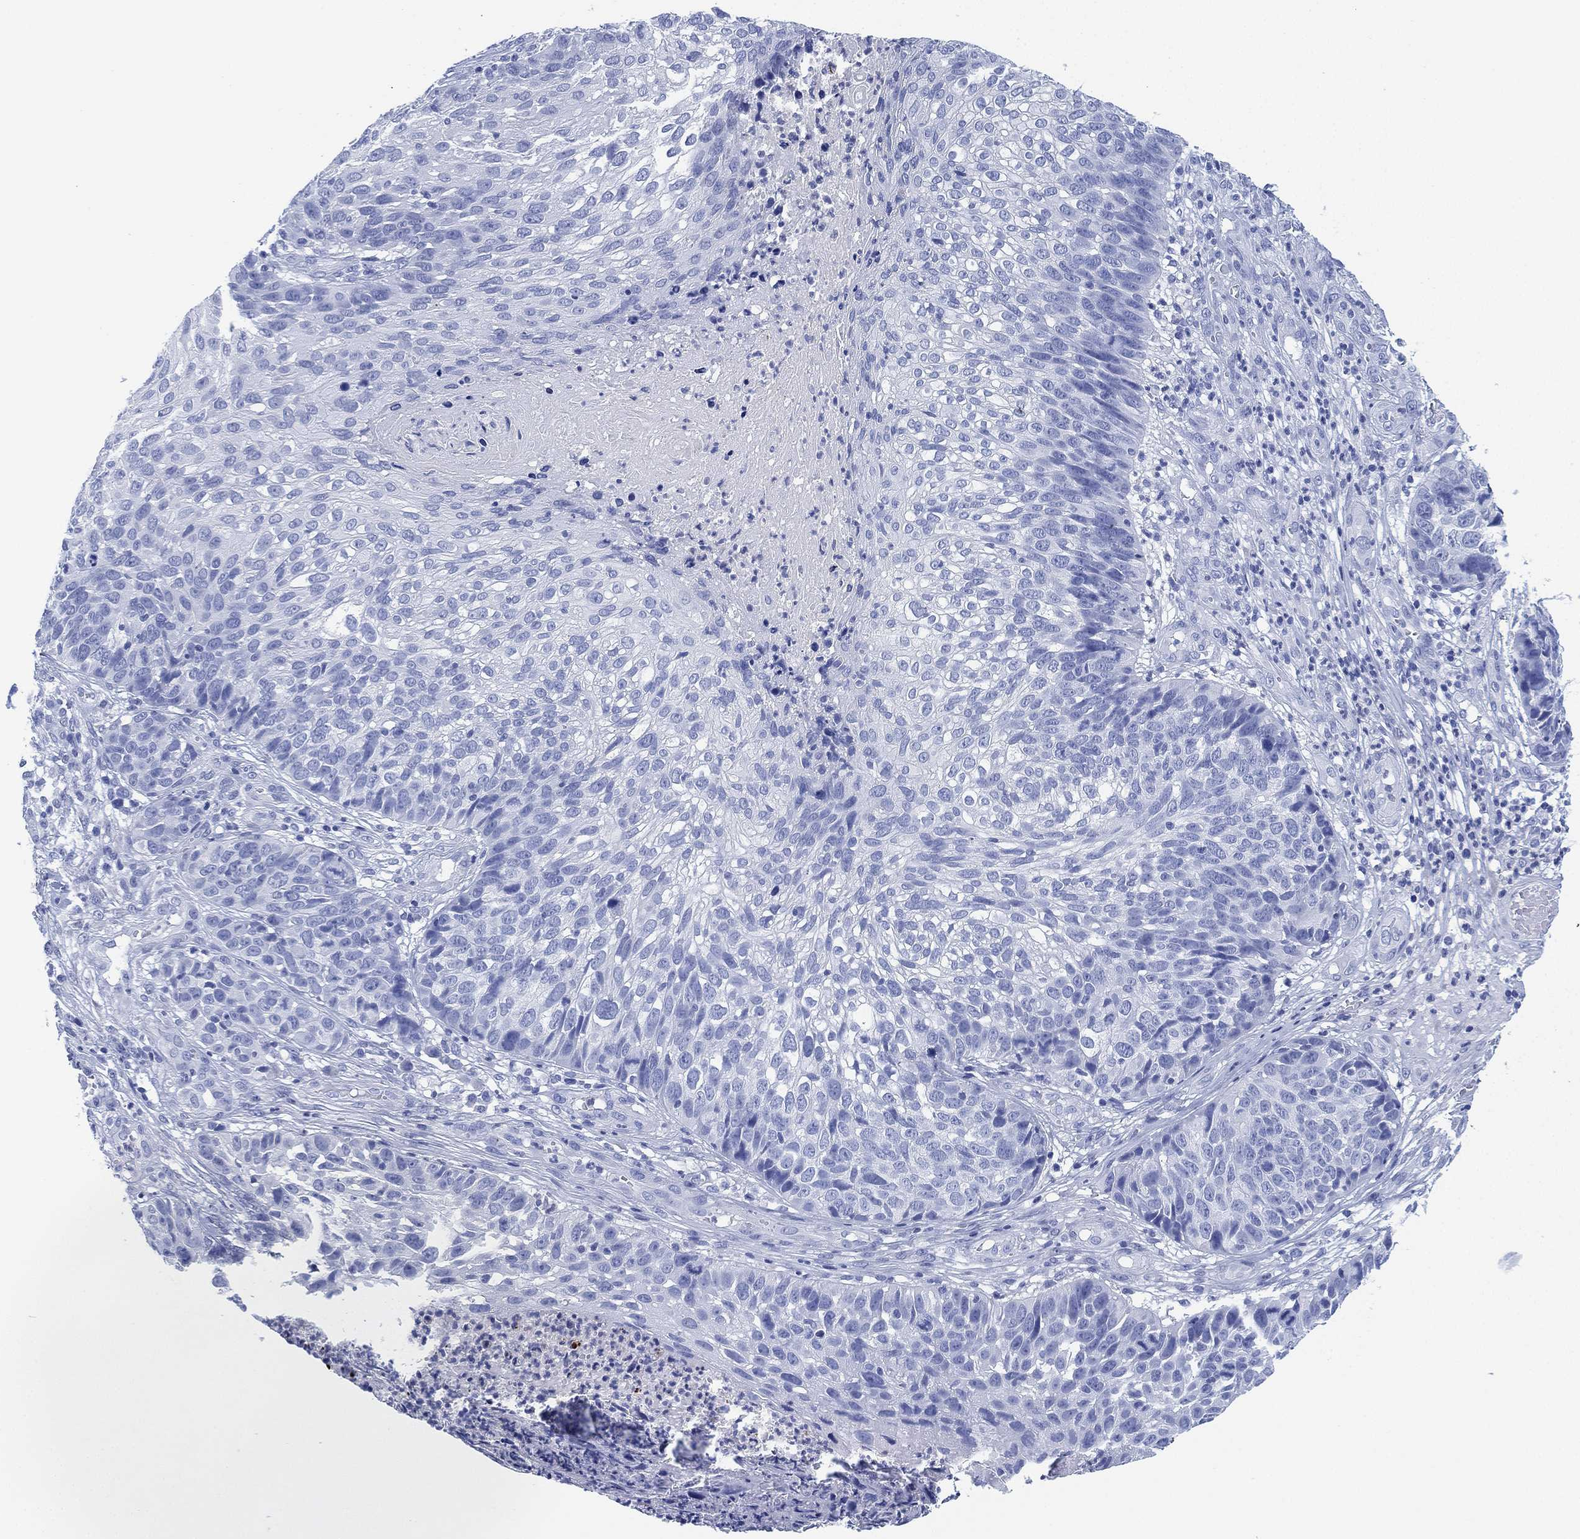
{"staining": {"intensity": "negative", "quantity": "none", "location": "none"}, "tissue": "skin cancer", "cell_type": "Tumor cells", "image_type": "cancer", "snomed": [{"axis": "morphology", "description": "Squamous cell carcinoma, NOS"}, {"axis": "topography", "description": "Skin"}], "caption": "IHC of human skin cancer (squamous cell carcinoma) displays no positivity in tumor cells. (DAB IHC with hematoxylin counter stain).", "gene": "SLC9C2", "patient": {"sex": "male", "age": 92}}